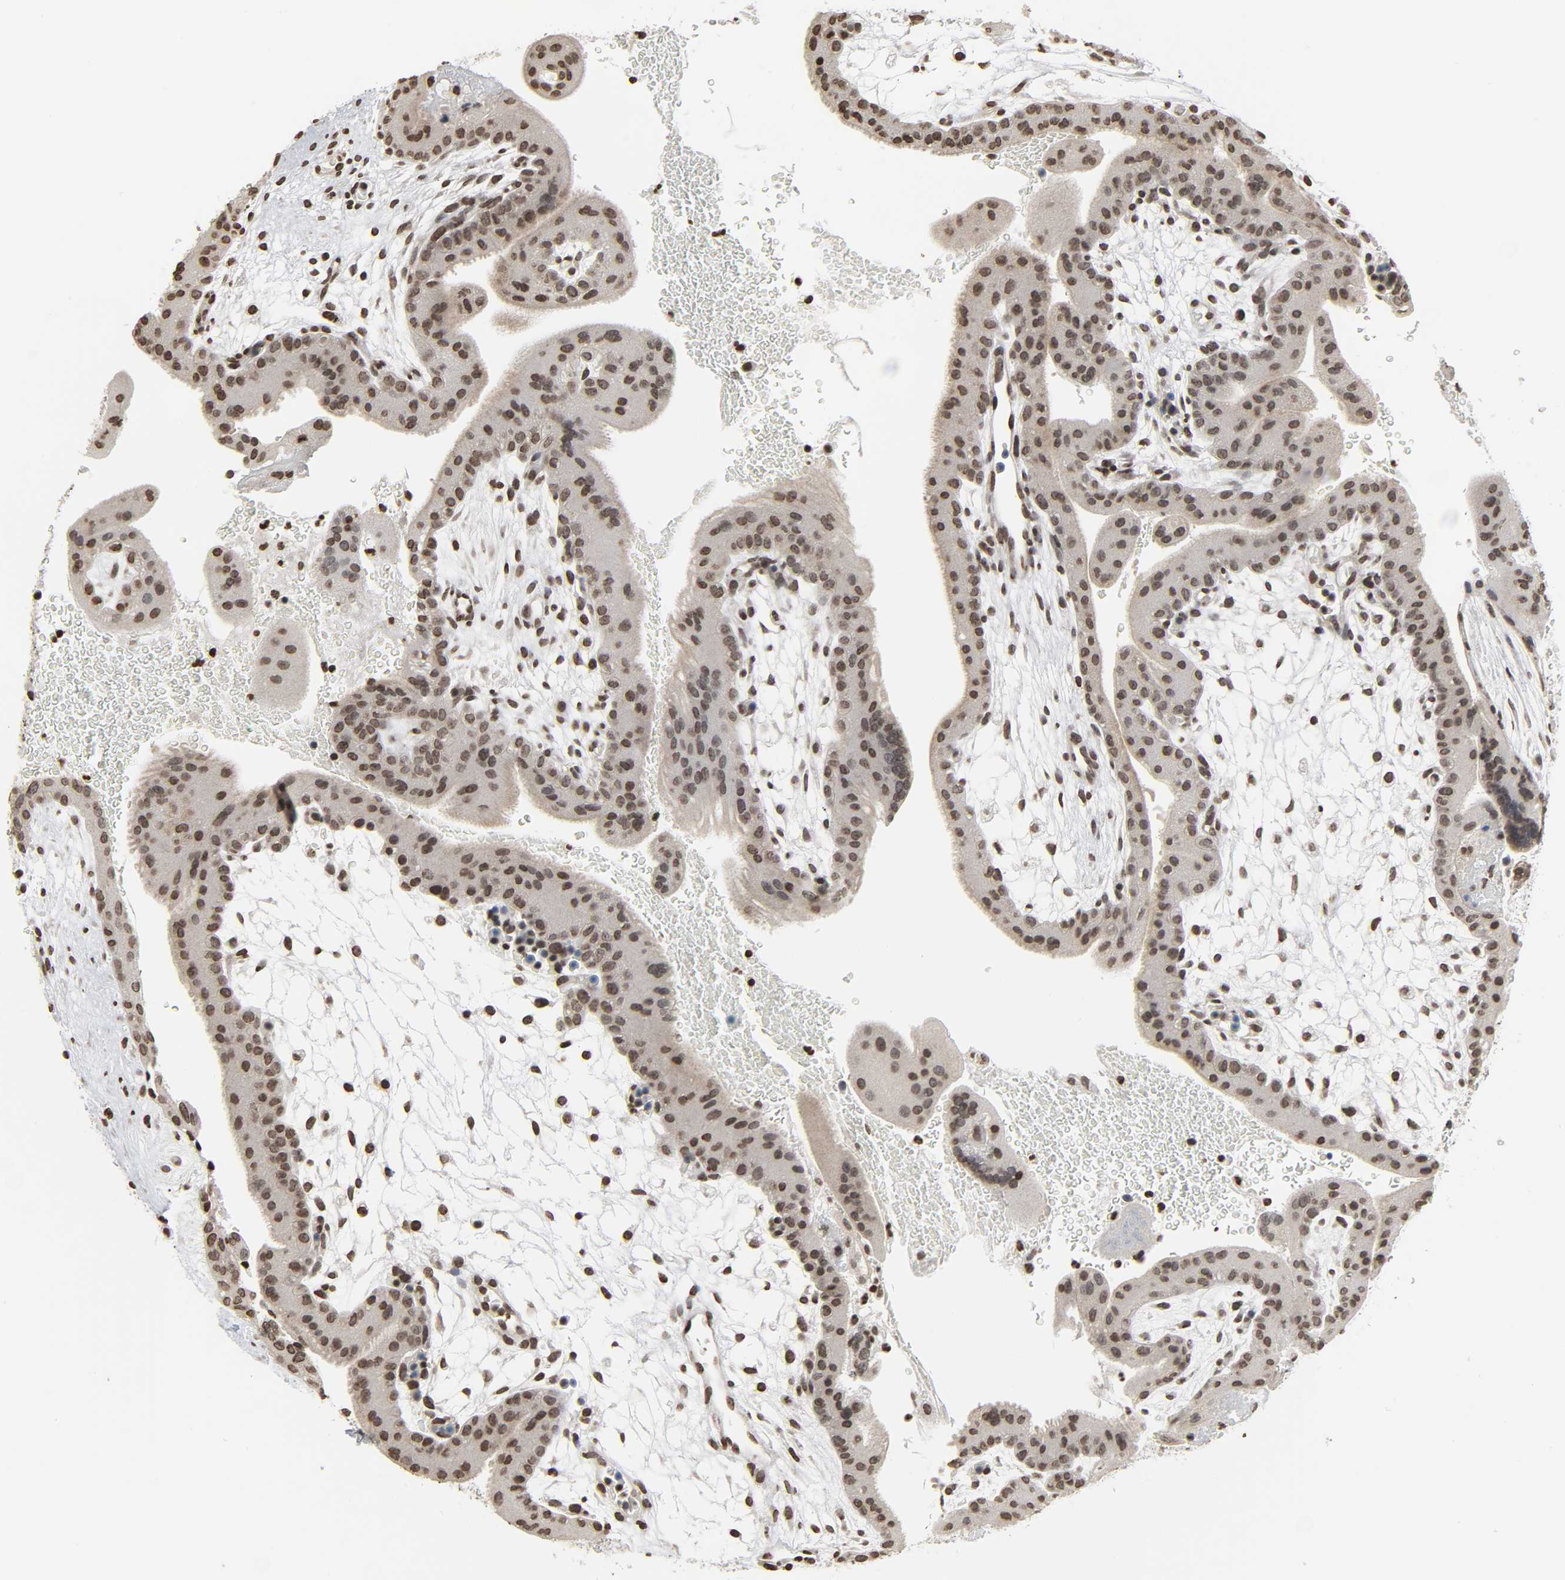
{"staining": {"intensity": "weak", "quantity": ">75%", "location": "nuclear"}, "tissue": "placenta", "cell_type": "Decidual cells", "image_type": "normal", "snomed": [{"axis": "morphology", "description": "Normal tissue, NOS"}, {"axis": "topography", "description": "Placenta"}], "caption": "Protein expression analysis of normal placenta displays weak nuclear expression in approximately >75% of decidual cells.", "gene": "ELAVL1", "patient": {"sex": "female", "age": 19}}